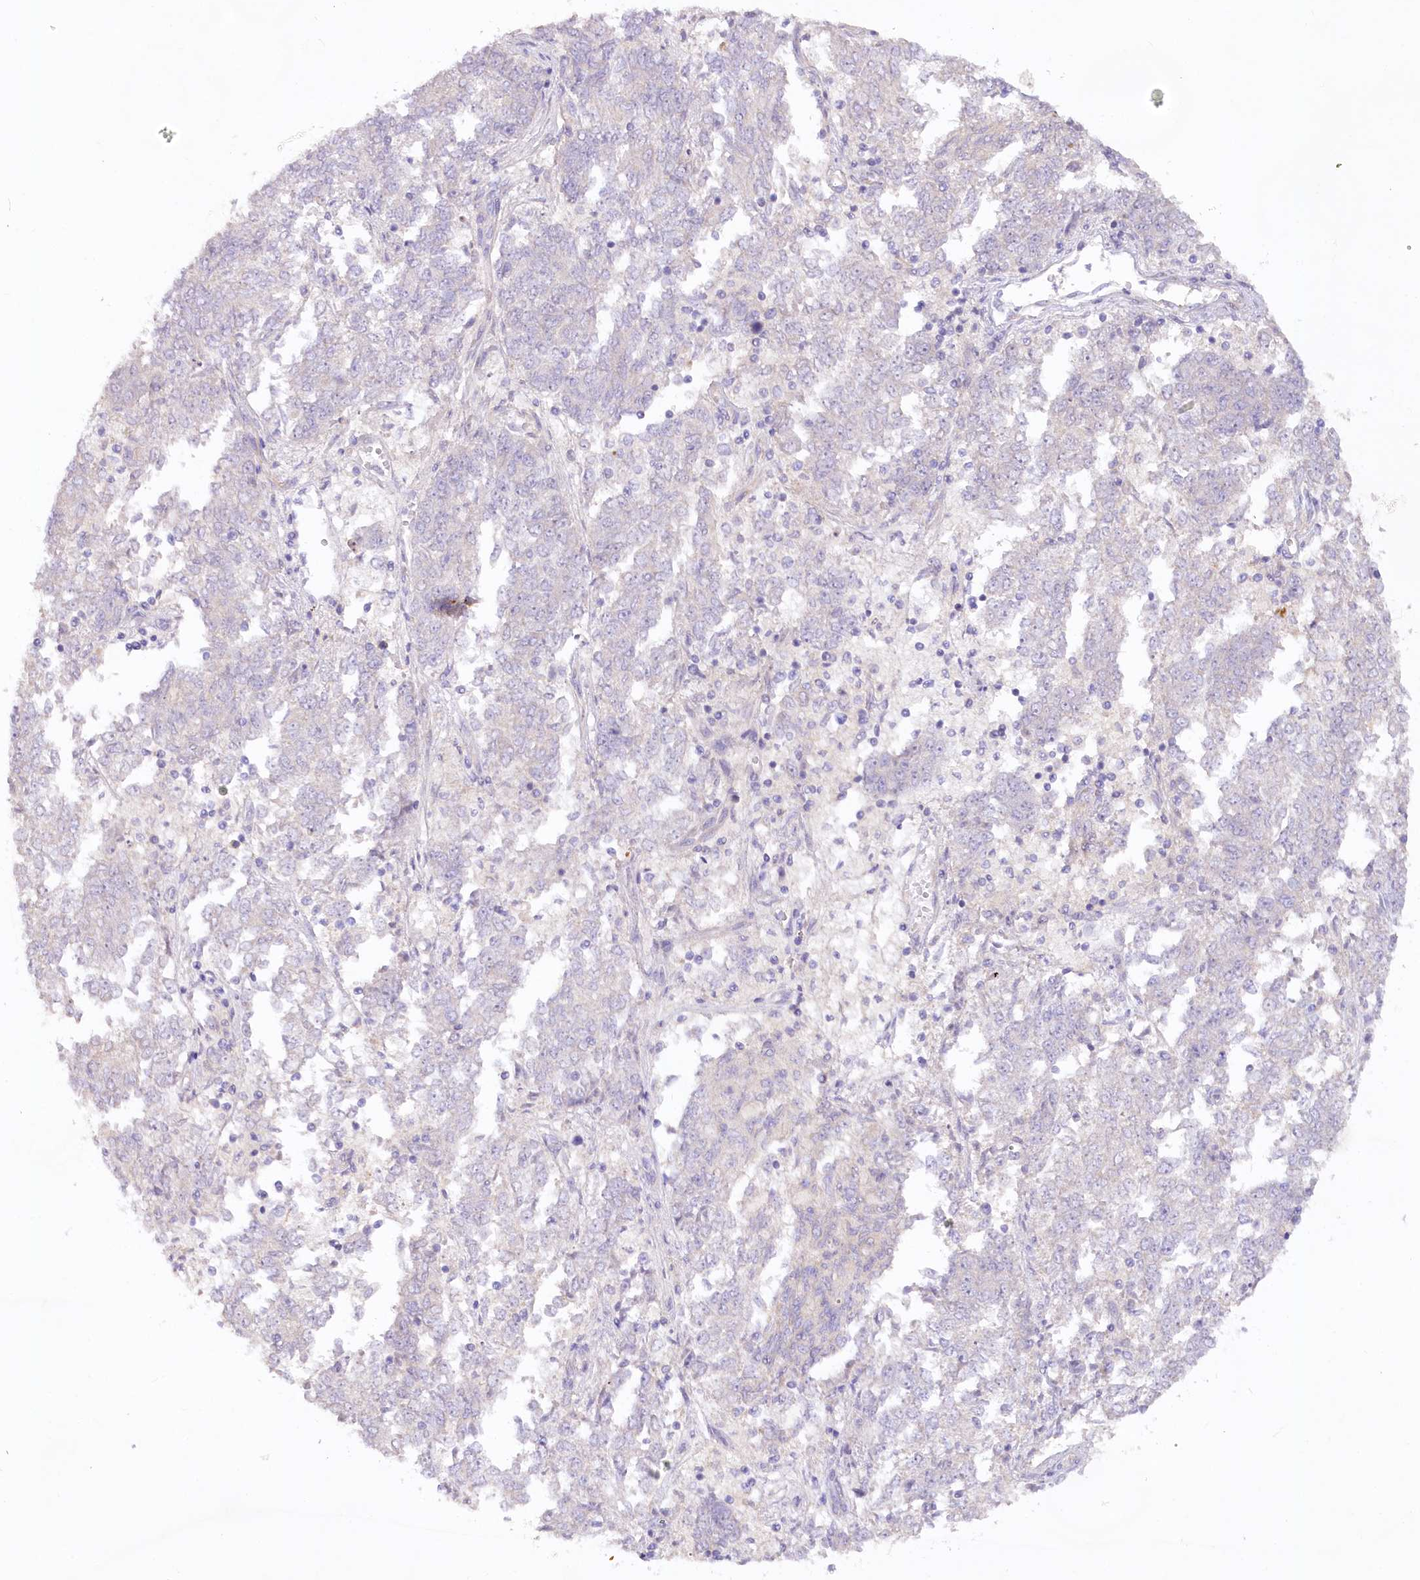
{"staining": {"intensity": "negative", "quantity": "none", "location": "none"}, "tissue": "endometrial cancer", "cell_type": "Tumor cells", "image_type": "cancer", "snomed": [{"axis": "morphology", "description": "Adenocarcinoma, NOS"}, {"axis": "topography", "description": "Endometrium"}], "caption": "Immunohistochemical staining of endometrial cancer shows no significant expression in tumor cells.", "gene": "EFHC2", "patient": {"sex": "female", "age": 80}}